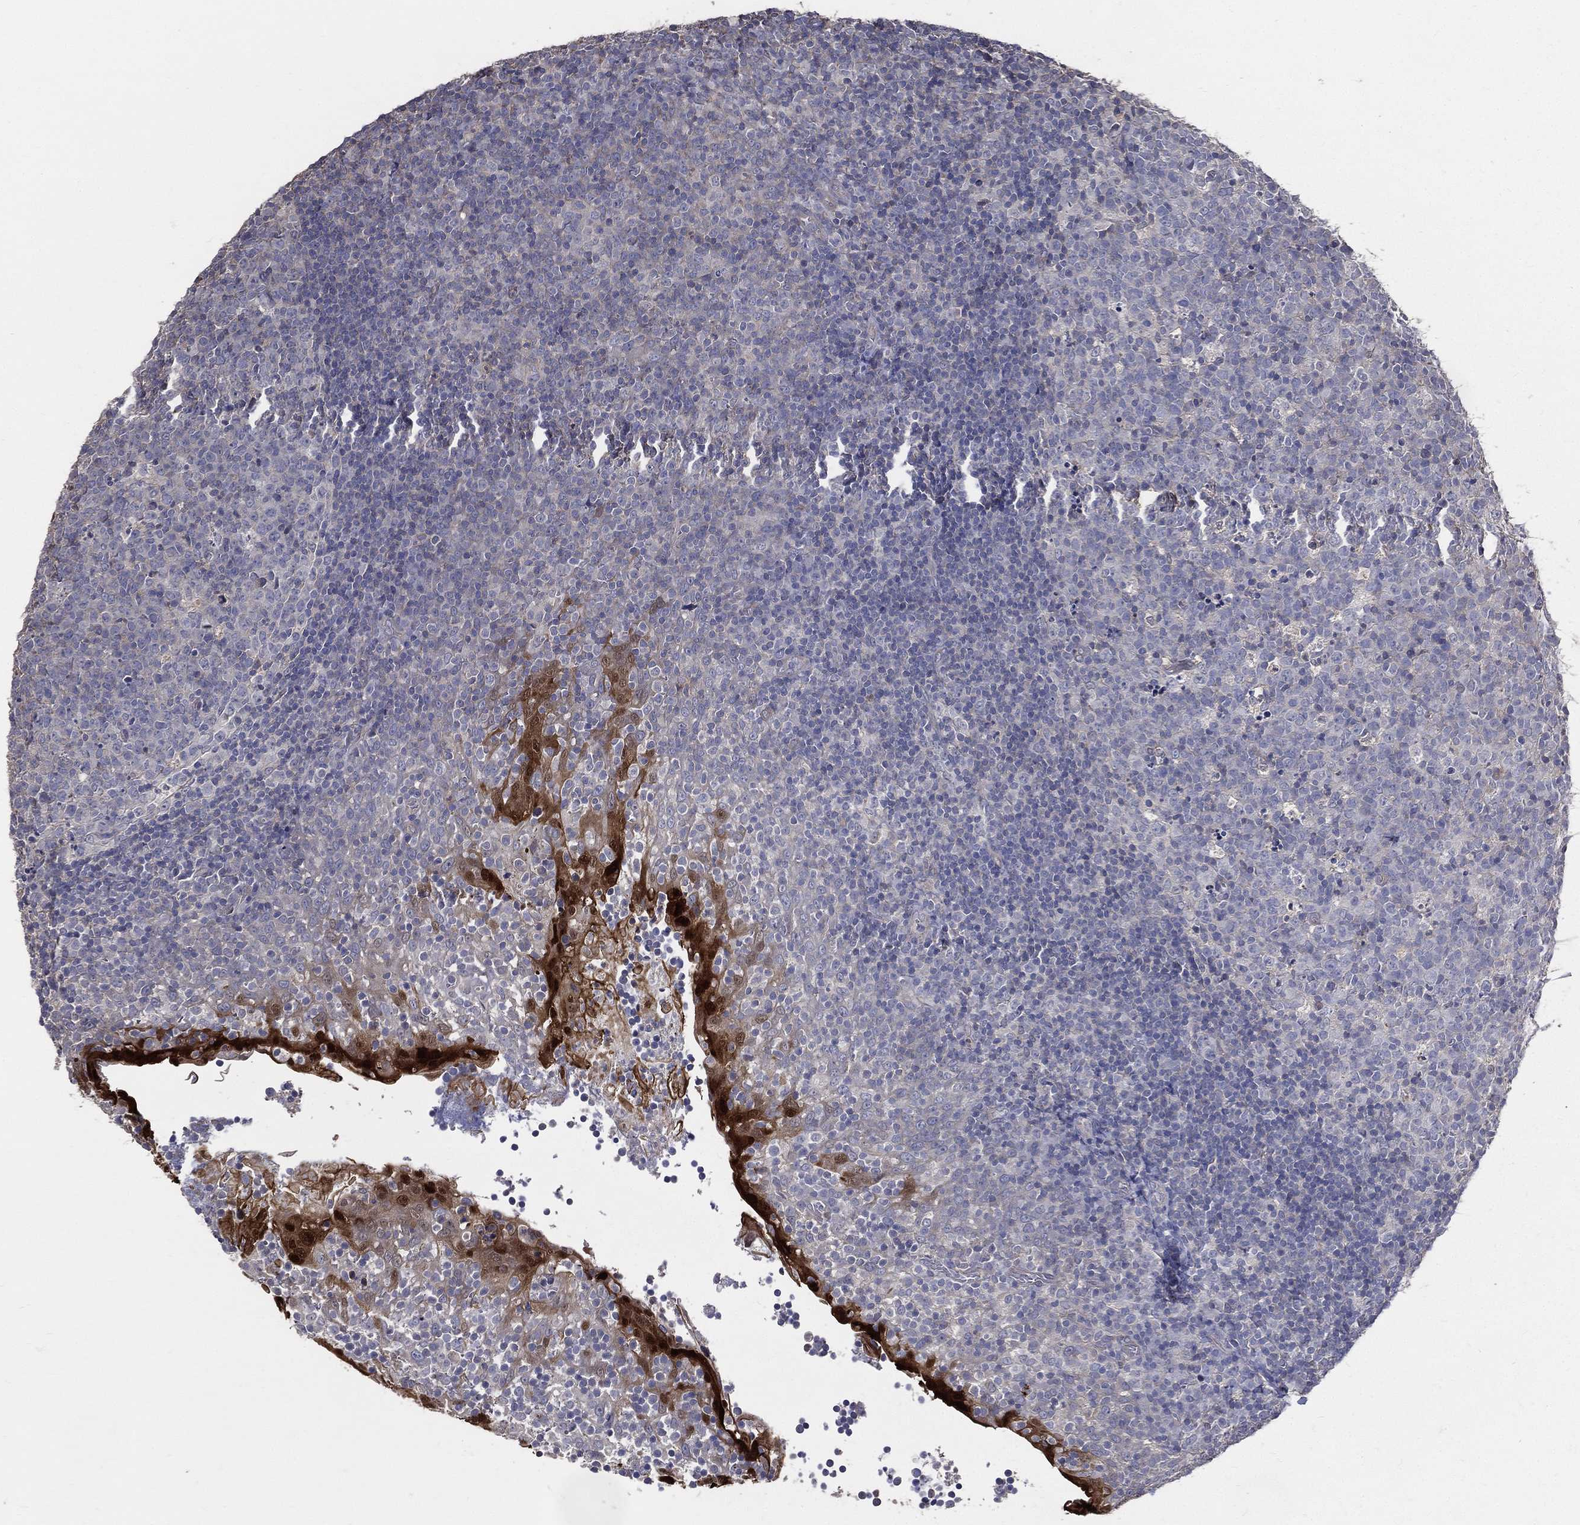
{"staining": {"intensity": "negative", "quantity": "none", "location": "none"}, "tissue": "tonsil", "cell_type": "Germinal center cells", "image_type": "normal", "snomed": [{"axis": "morphology", "description": "Normal tissue, NOS"}, {"axis": "topography", "description": "Tonsil"}], "caption": "Photomicrograph shows no protein expression in germinal center cells of unremarkable tonsil. (Stains: DAB (3,3'-diaminobenzidine) IHC with hematoxylin counter stain, Microscopy: brightfield microscopy at high magnification).", "gene": "SERPINB2", "patient": {"sex": "female", "age": 5}}